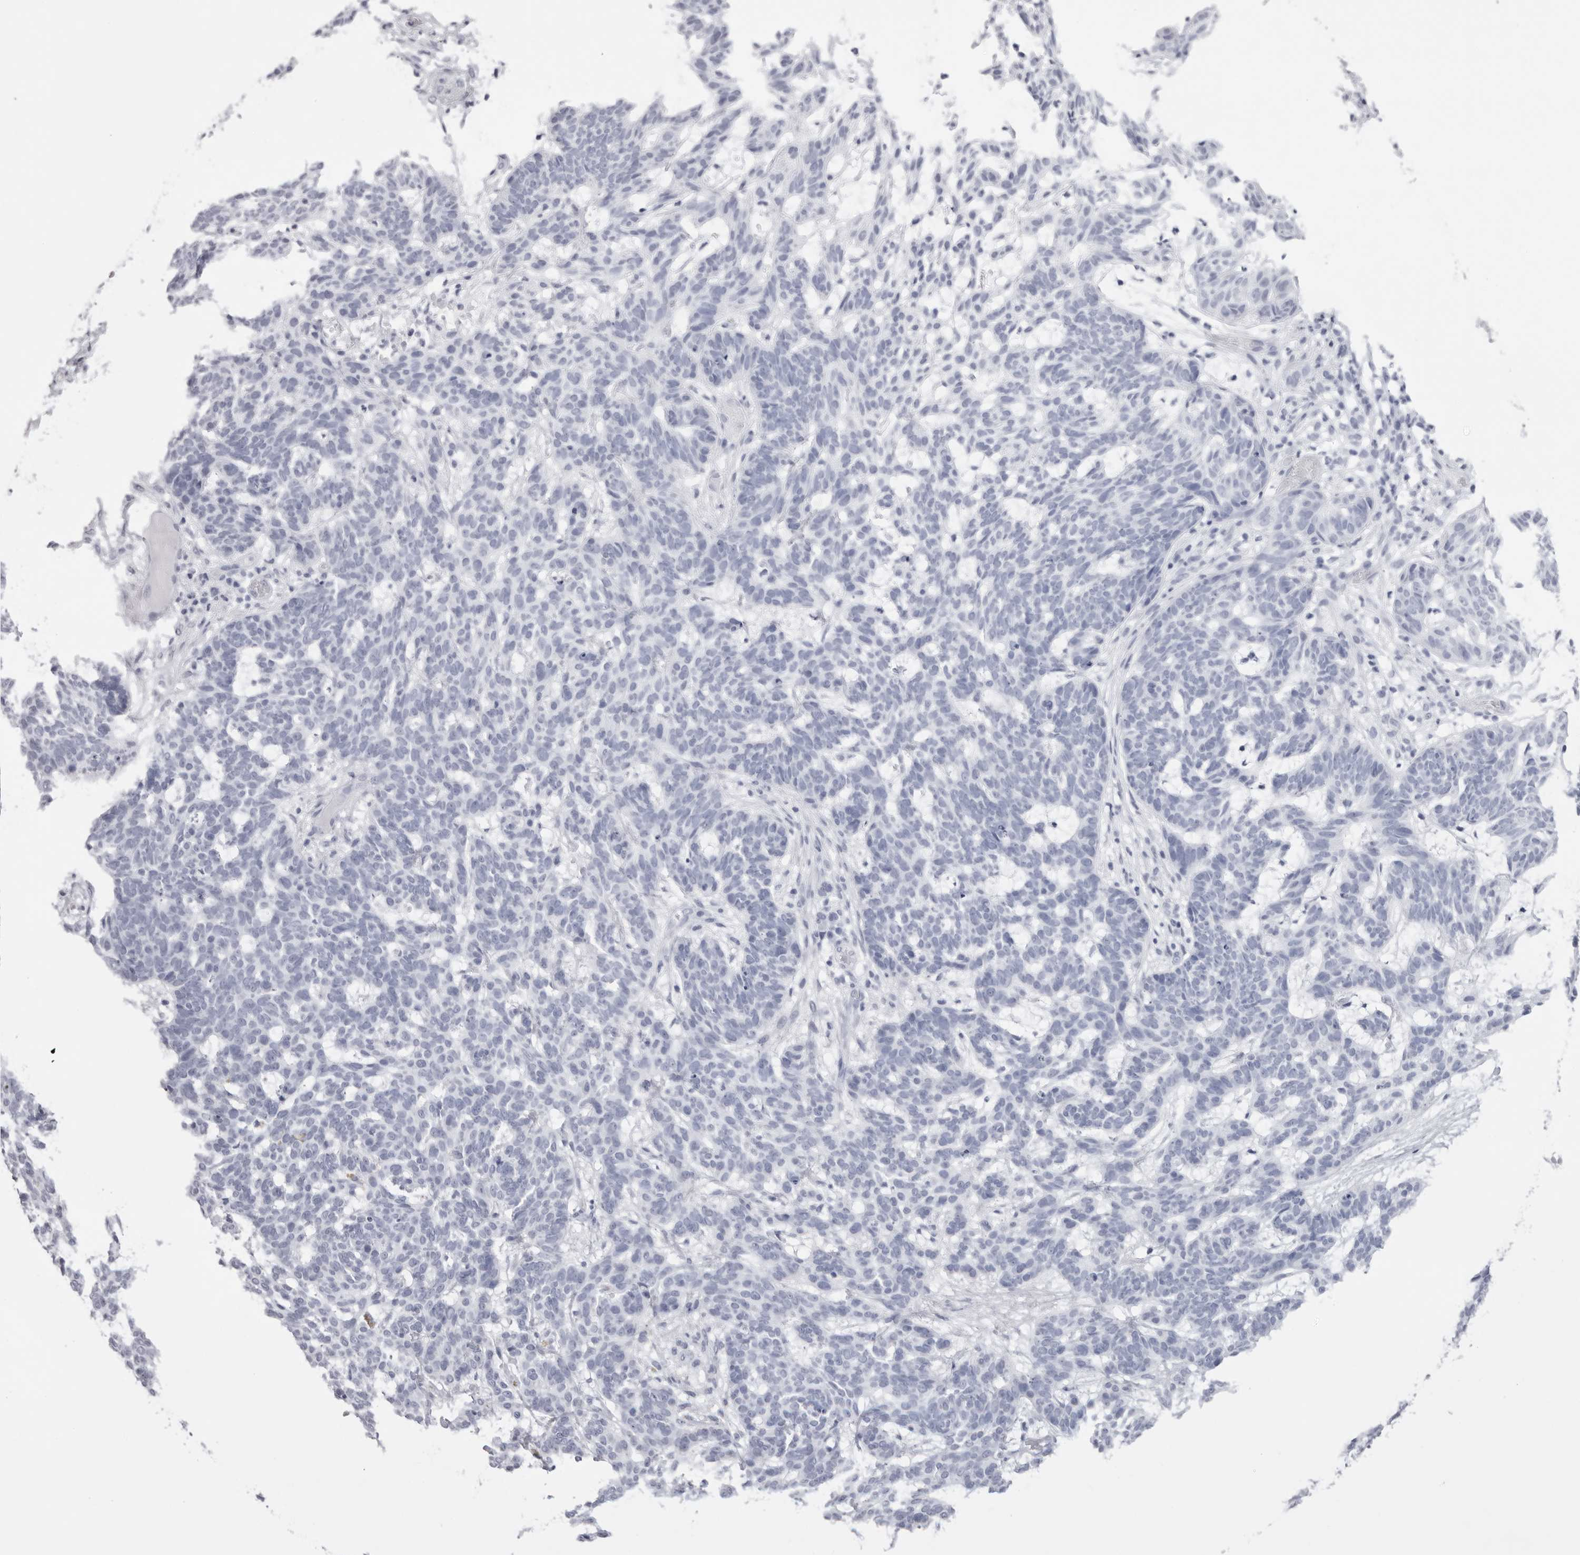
{"staining": {"intensity": "negative", "quantity": "none", "location": "none"}, "tissue": "skin cancer", "cell_type": "Tumor cells", "image_type": "cancer", "snomed": [{"axis": "morphology", "description": "Basal cell carcinoma"}, {"axis": "topography", "description": "Skin"}], "caption": "The micrograph shows no significant positivity in tumor cells of skin cancer (basal cell carcinoma).", "gene": "TMOD4", "patient": {"sex": "male", "age": 85}}